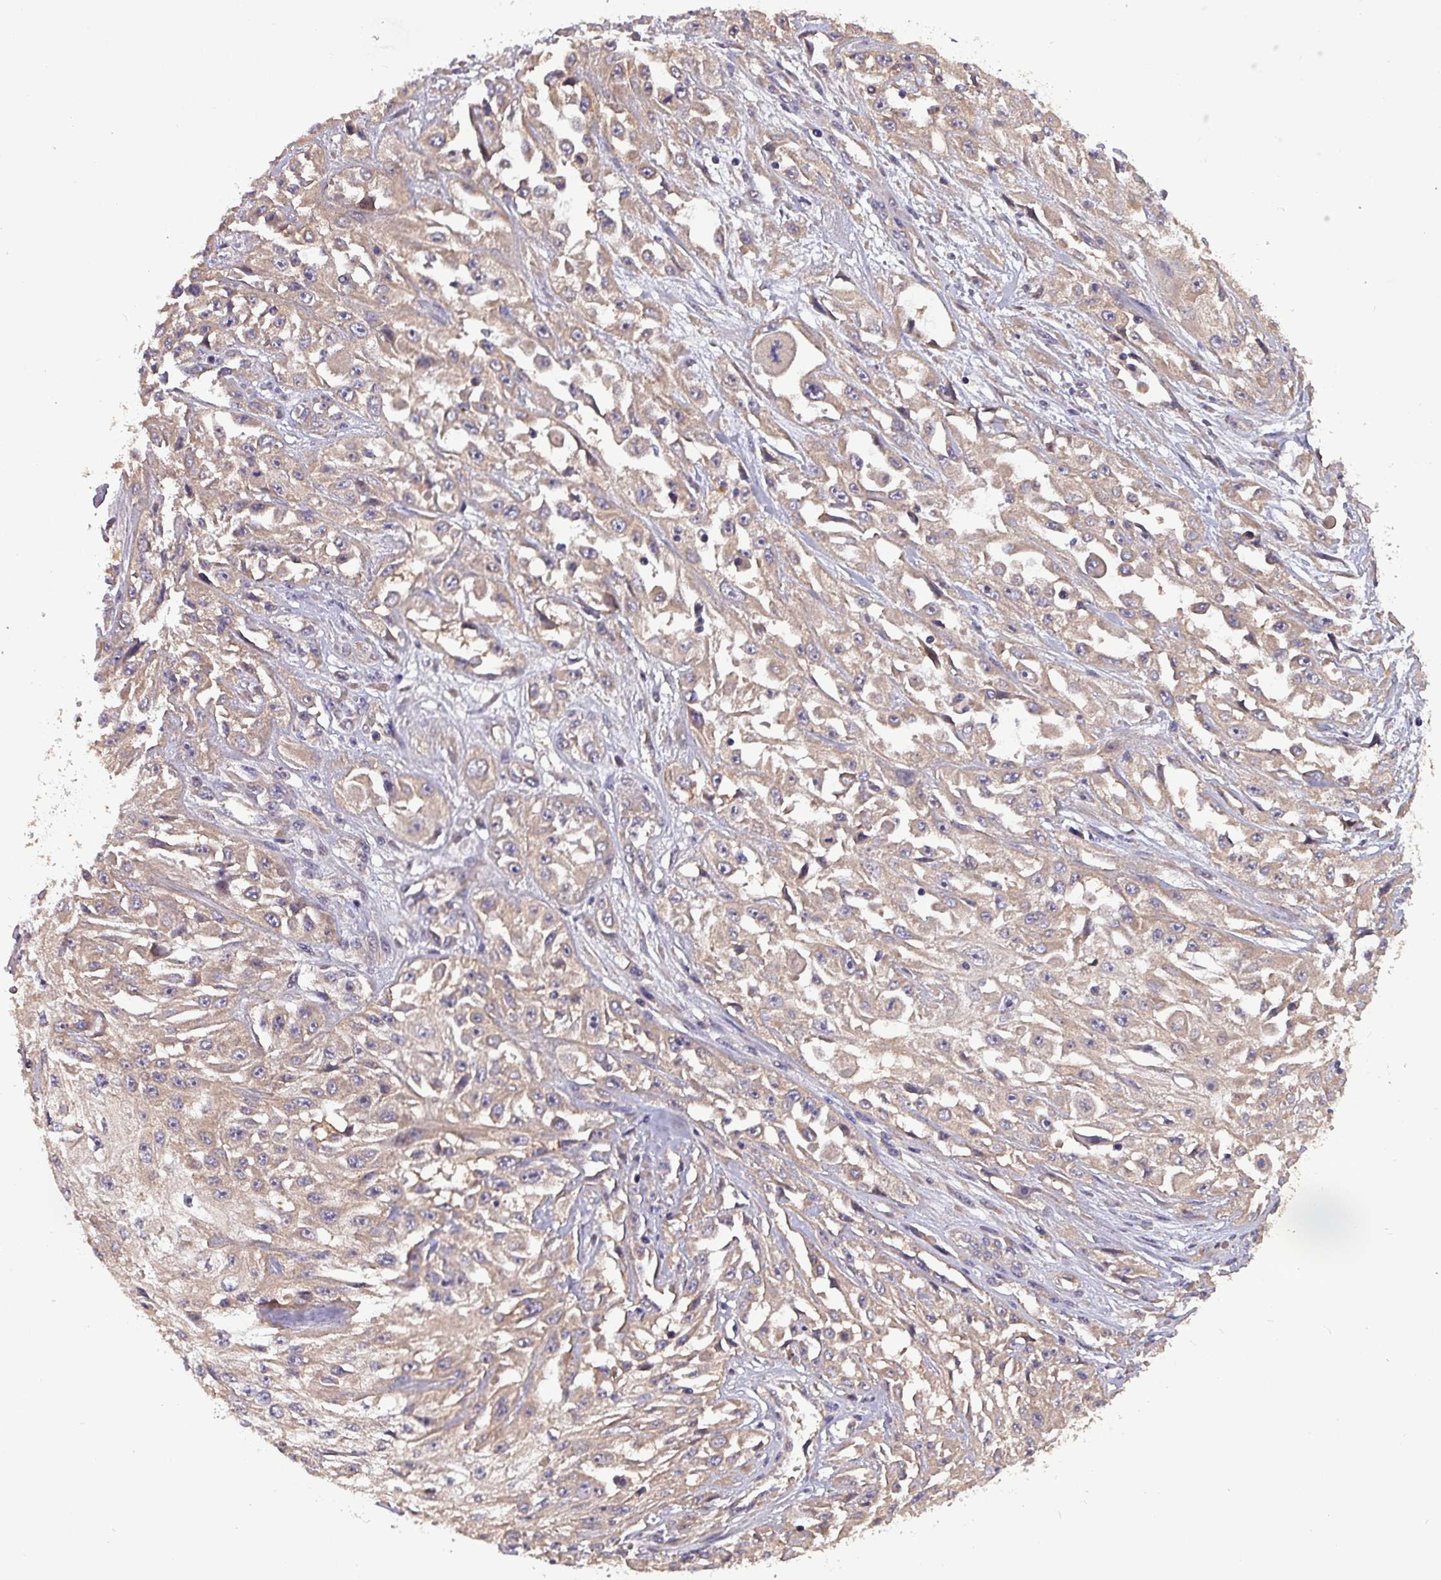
{"staining": {"intensity": "weak", "quantity": ">75%", "location": "cytoplasmic/membranous"}, "tissue": "skin cancer", "cell_type": "Tumor cells", "image_type": "cancer", "snomed": [{"axis": "morphology", "description": "Squamous cell carcinoma, NOS"}, {"axis": "morphology", "description": "Squamous cell carcinoma, metastatic, NOS"}, {"axis": "topography", "description": "Skin"}, {"axis": "topography", "description": "Lymph node"}], "caption": "DAB (3,3'-diaminobenzidine) immunohistochemical staining of metastatic squamous cell carcinoma (skin) demonstrates weak cytoplasmic/membranous protein staining in about >75% of tumor cells. (DAB = brown stain, brightfield microscopy at high magnification).", "gene": "PAFAH1B2", "patient": {"sex": "male", "age": 75}}